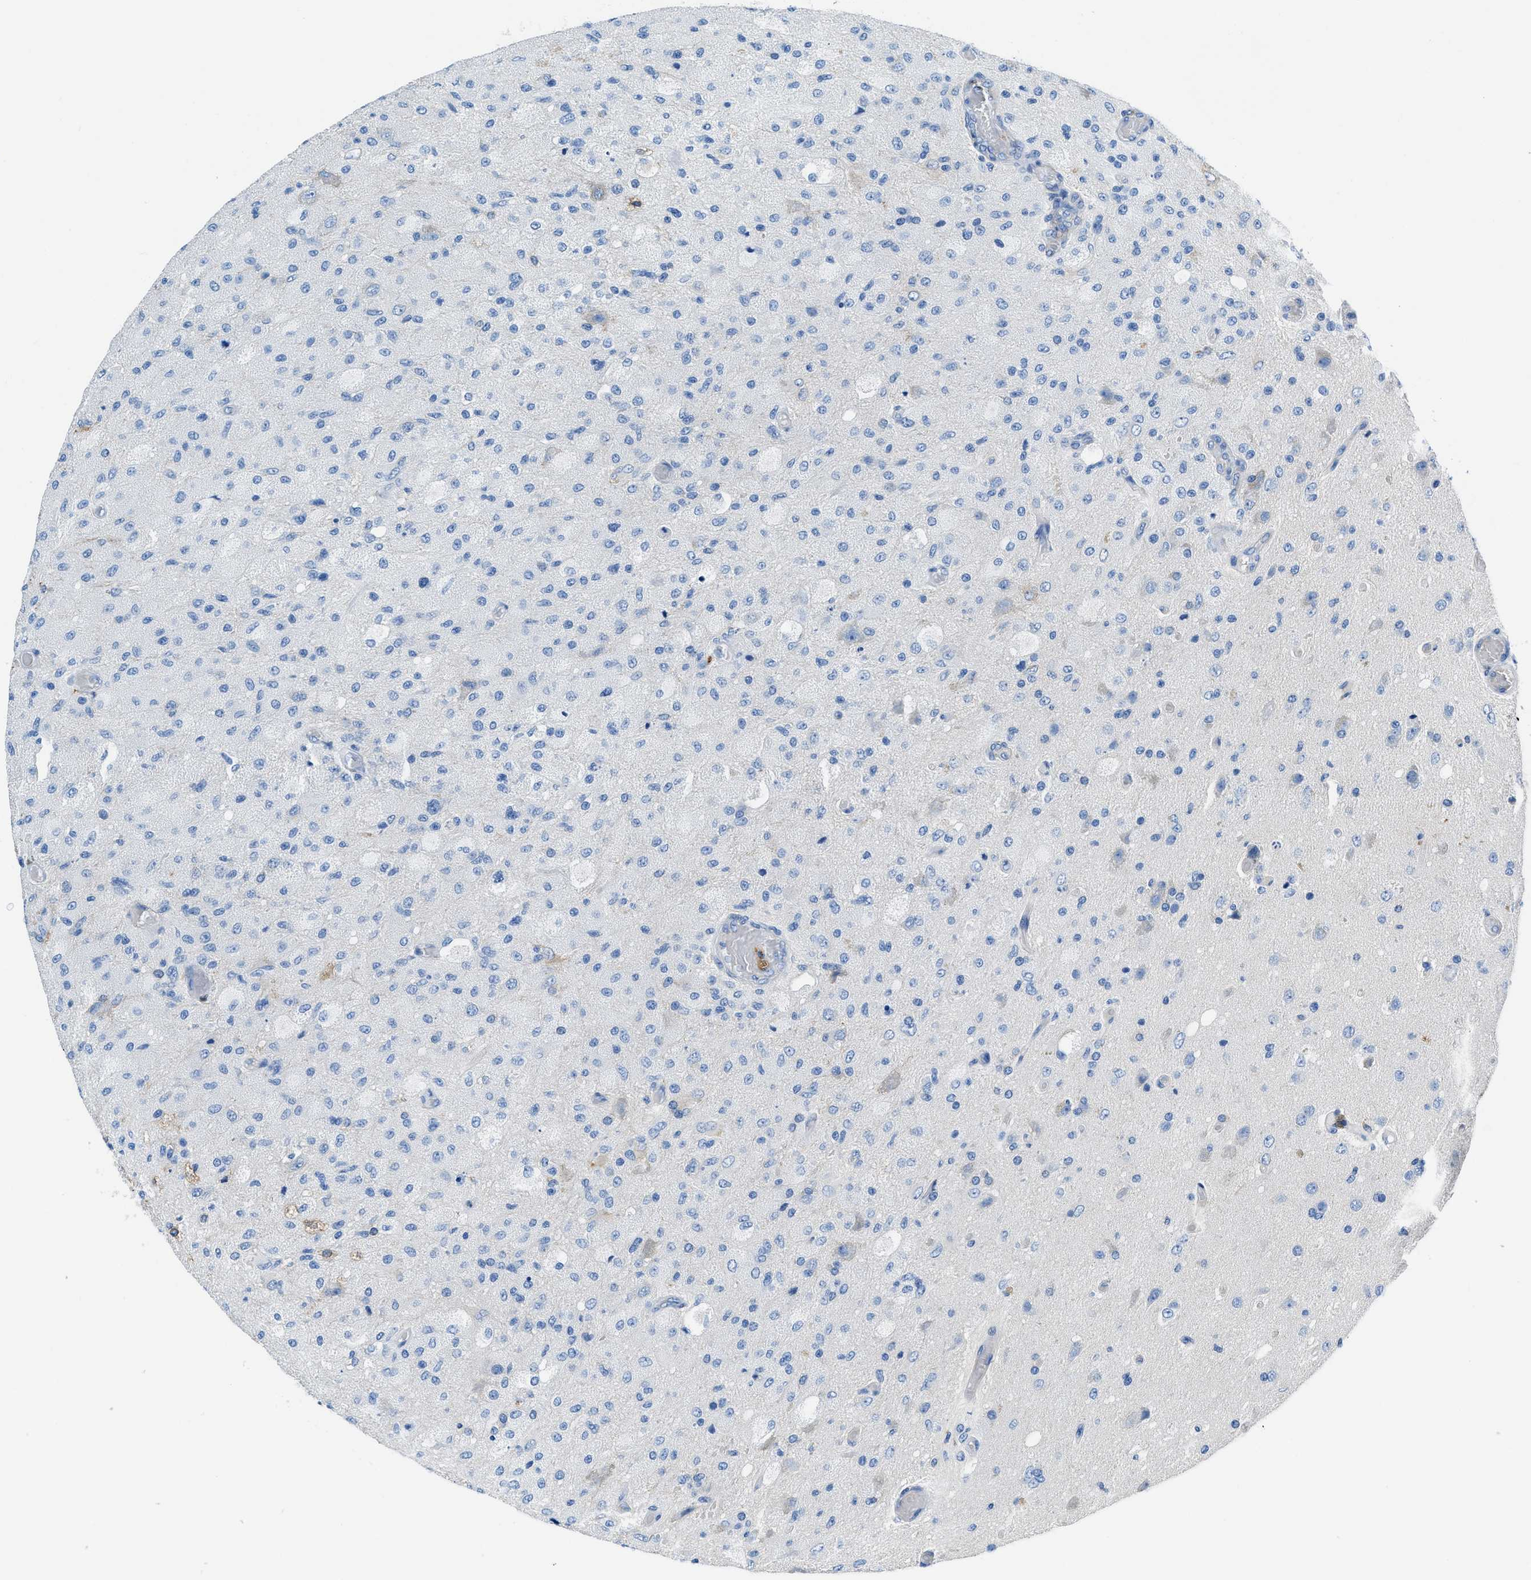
{"staining": {"intensity": "negative", "quantity": "none", "location": "none"}, "tissue": "glioma", "cell_type": "Tumor cells", "image_type": "cancer", "snomed": [{"axis": "morphology", "description": "Normal tissue, NOS"}, {"axis": "morphology", "description": "Glioma, malignant, High grade"}, {"axis": "topography", "description": "Cerebral cortex"}], "caption": "High power microscopy photomicrograph of an immunohistochemistry (IHC) photomicrograph of glioma, revealing no significant staining in tumor cells.", "gene": "NEB", "patient": {"sex": "male", "age": 77}}